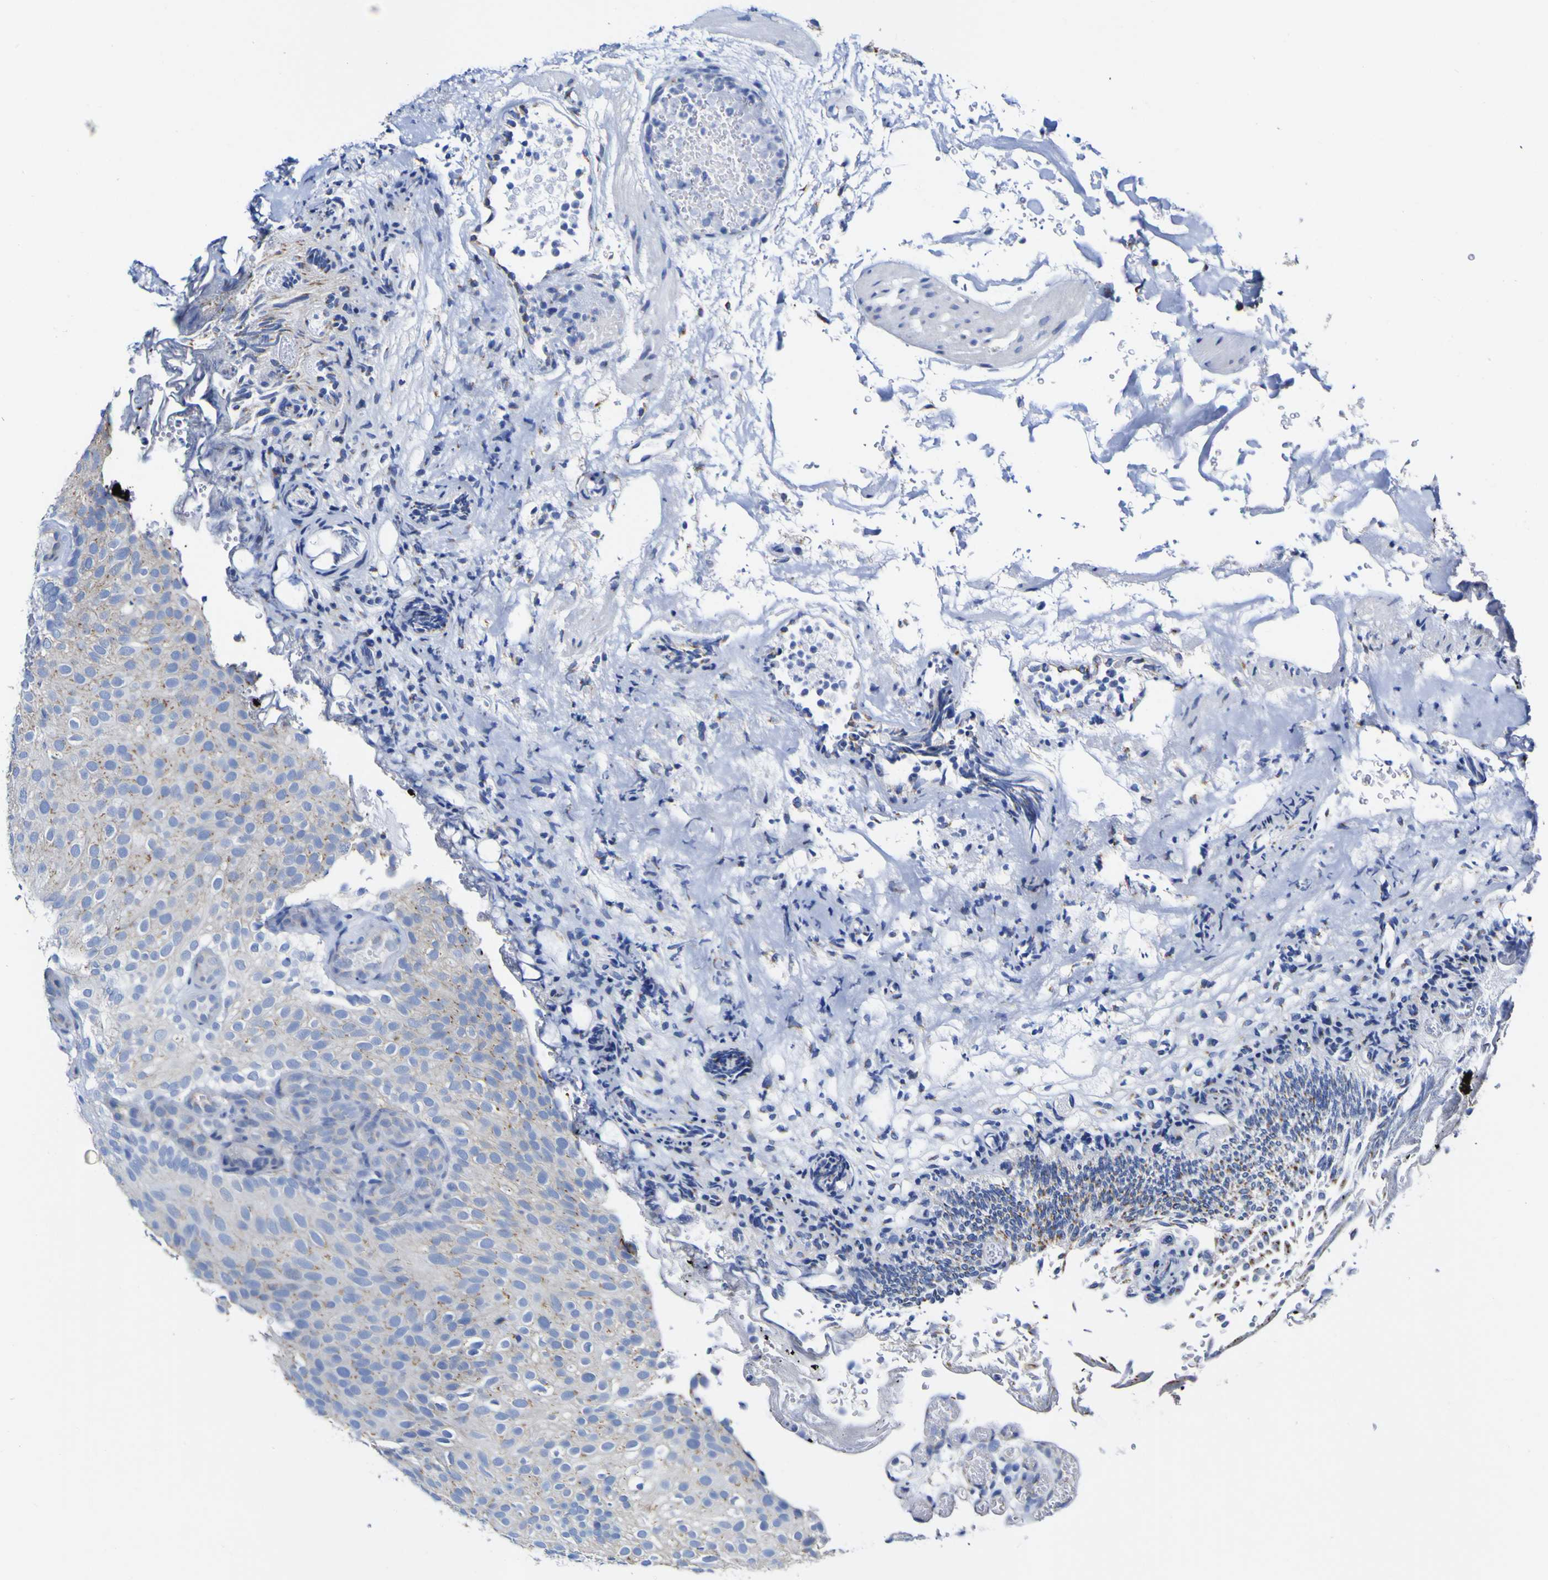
{"staining": {"intensity": "weak", "quantity": "<25%", "location": "cytoplasmic/membranous"}, "tissue": "urothelial cancer", "cell_type": "Tumor cells", "image_type": "cancer", "snomed": [{"axis": "morphology", "description": "Urothelial carcinoma, Low grade"}, {"axis": "topography", "description": "Urinary bladder"}], "caption": "IHC of low-grade urothelial carcinoma exhibits no positivity in tumor cells.", "gene": "GOLM1", "patient": {"sex": "male", "age": 78}}